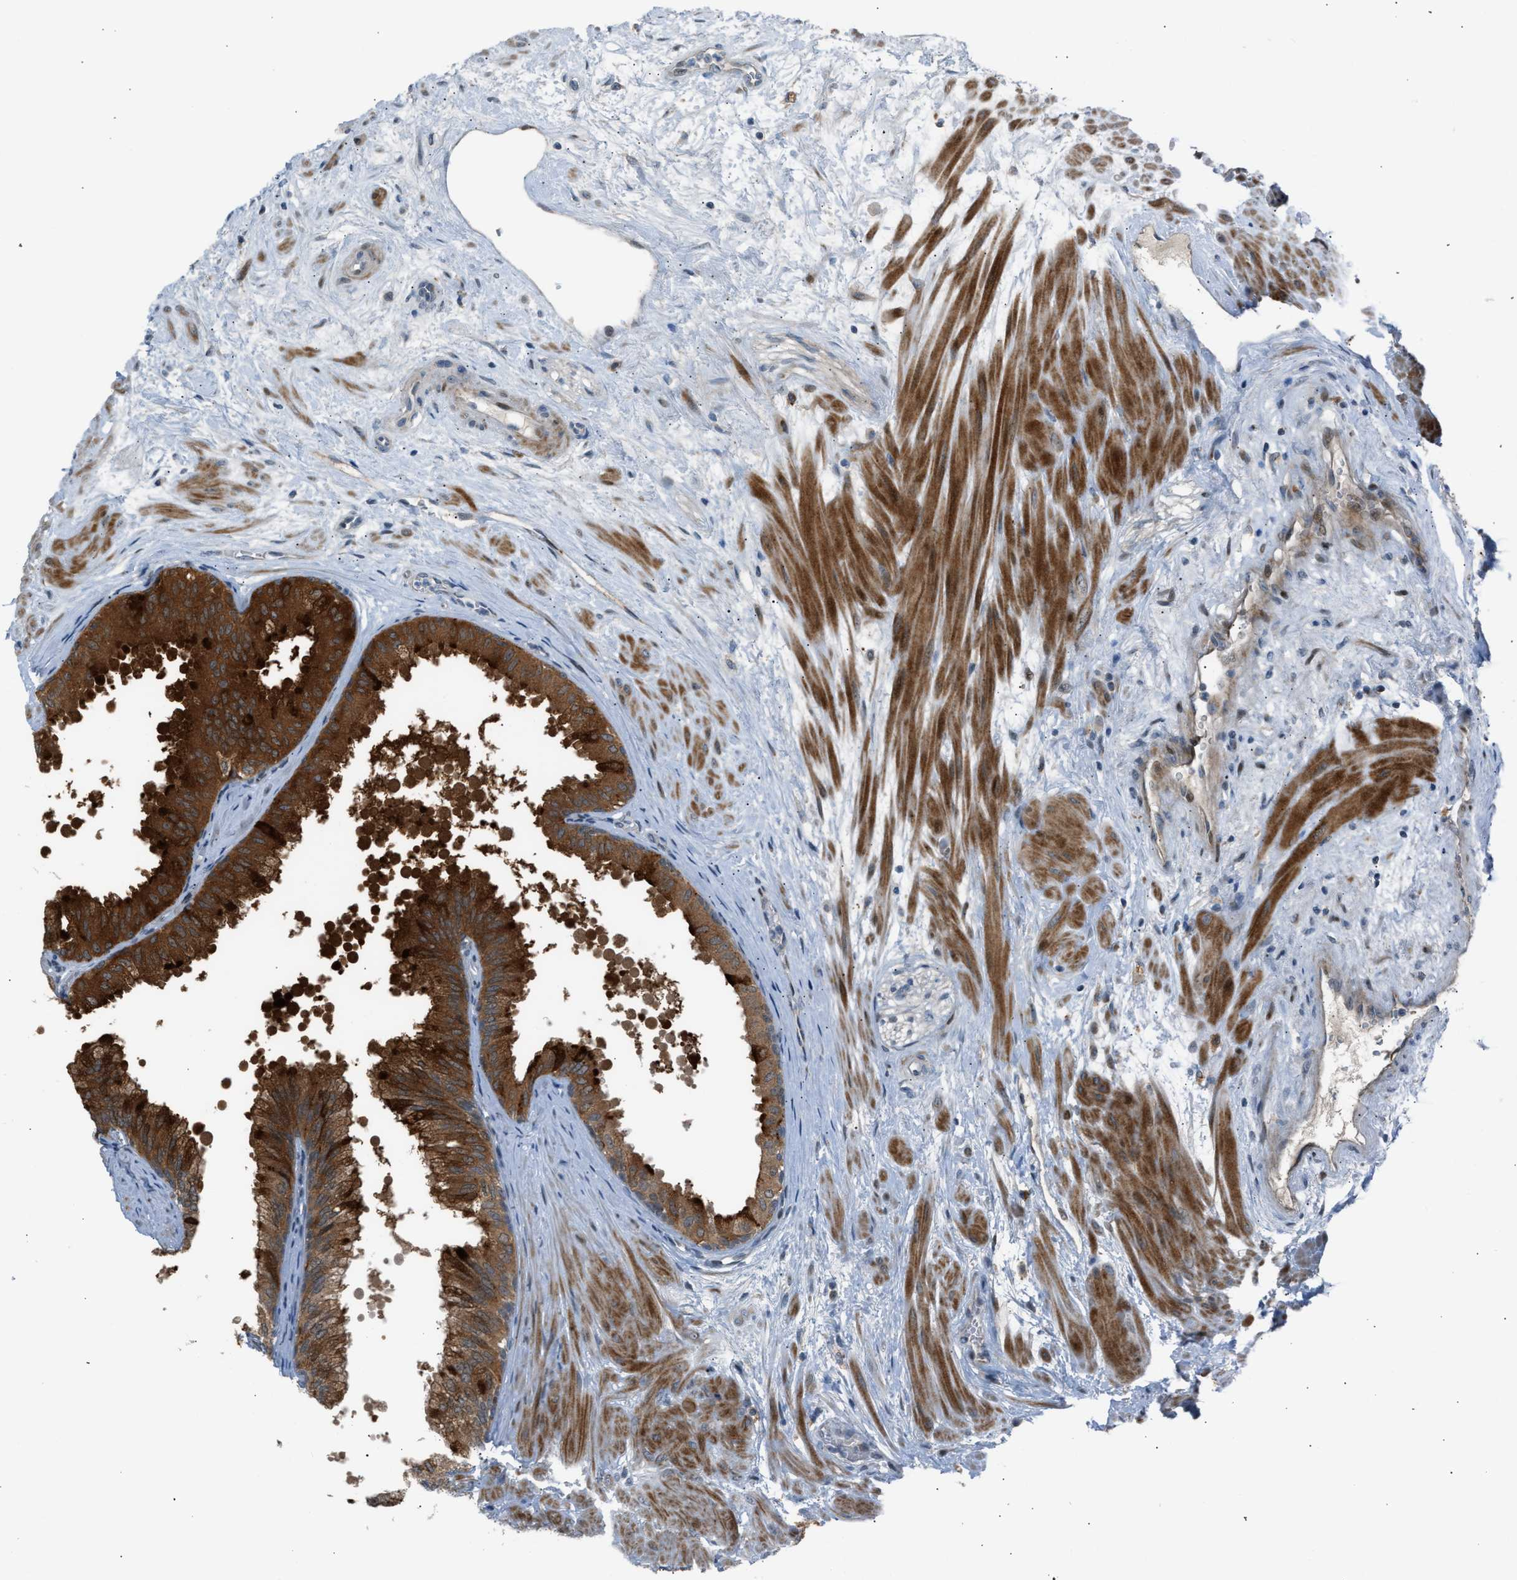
{"staining": {"intensity": "strong", "quantity": "25%-75%", "location": "cytoplasmic/membranous"}, "tissue": "seminal vesicle", "cell_type": "Glandular cells", "image_type": "normal", "snomed": [{"axis": "morphology", "description": "Normal tissue, NOS"}, {"axis": "topography", "description": "Prostate"}, {"axis": "topography", "description": "Seminal veicle"}], "caption": "Seminal vesicle stained for a protein (brown) displays strong cytoplasmic/membranous positive expression in about 25%-75% of glandular cells.", "gene": "VPS41", "patient": {"sex": "male", "age": 60}}